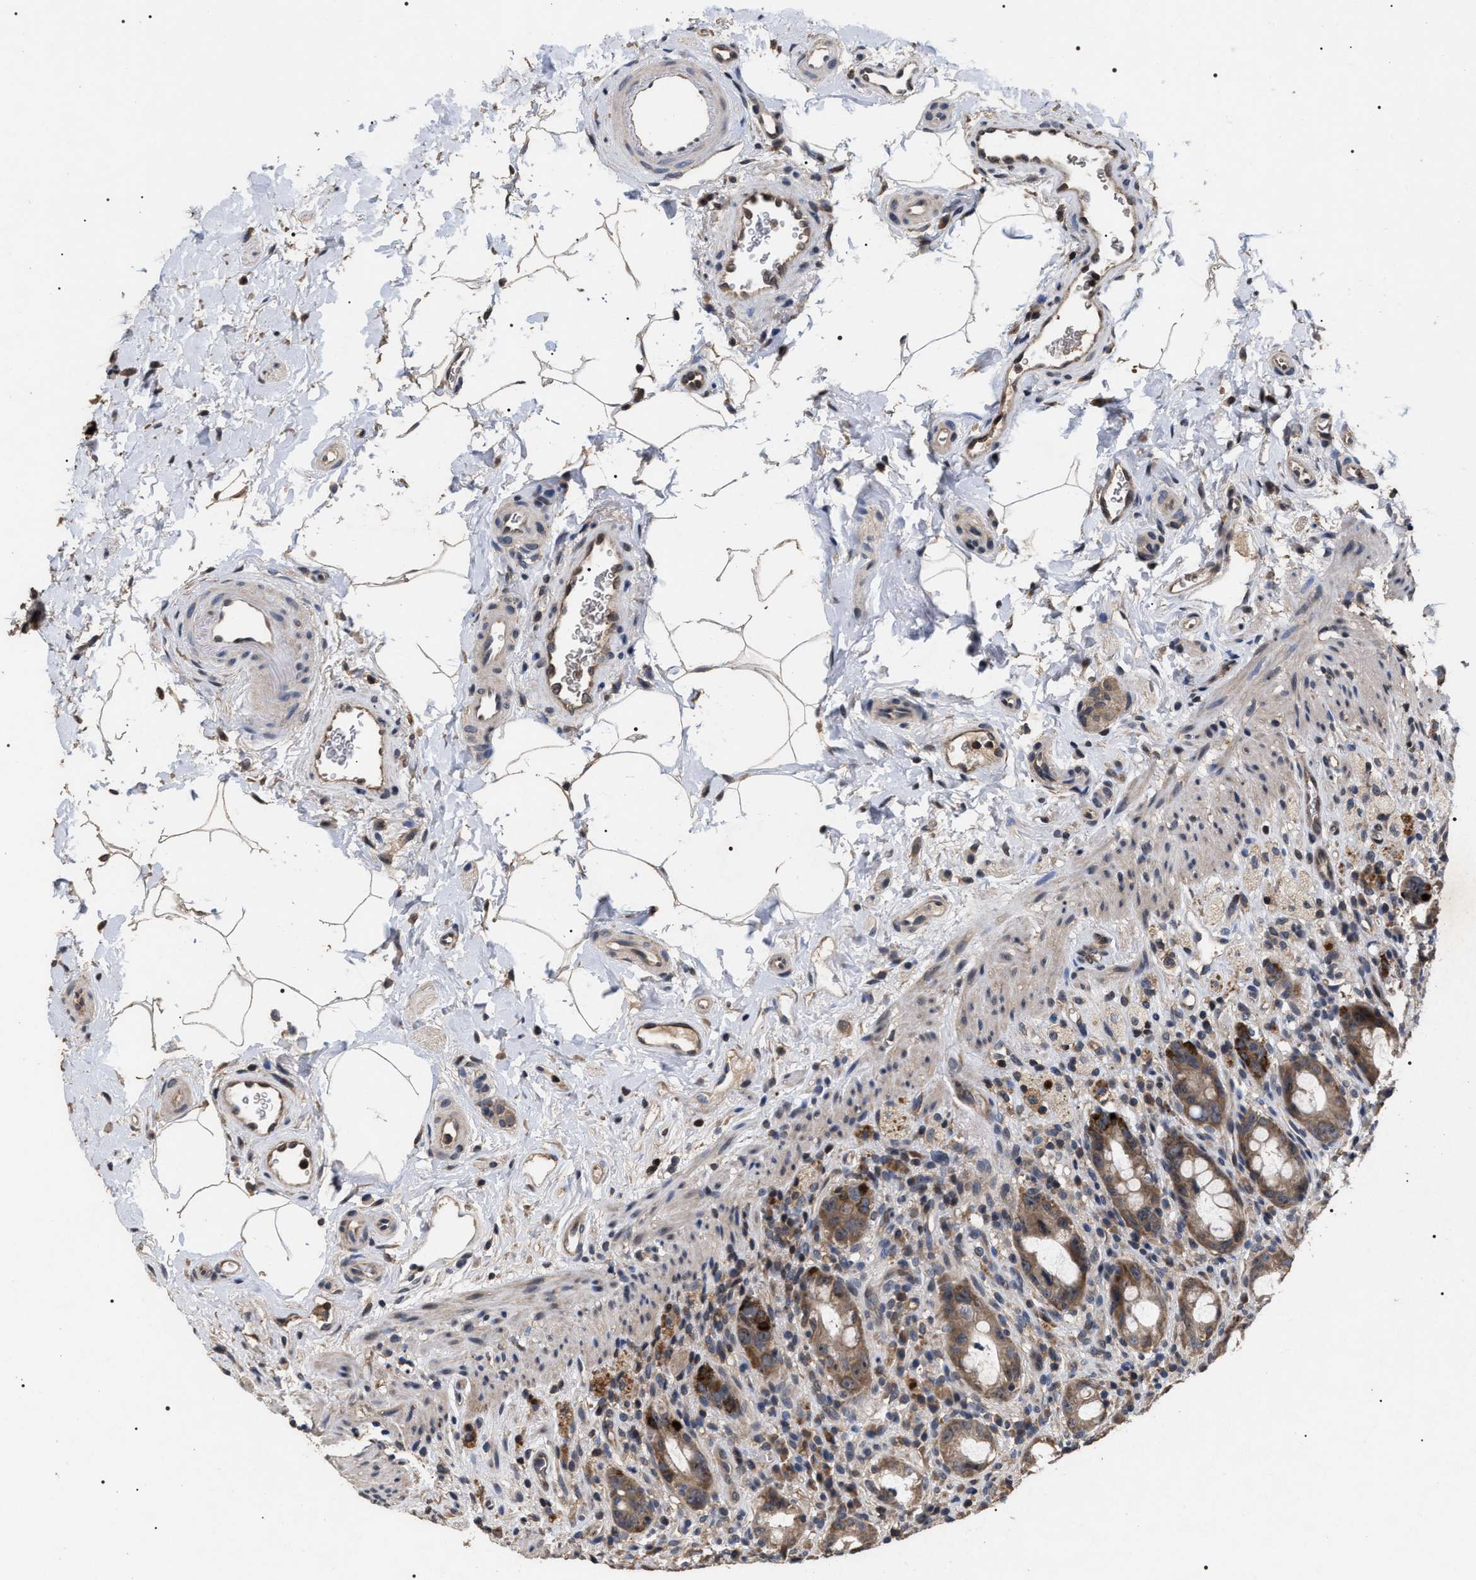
{"staining": {"intensity": "moderate", "quantity": "25%-75%", "location": "cytoplasmic/membranous"}, "tissue": "rectum", "cell_type": "Glandular cells", "image_type": "normal", "snomed": [{"axis": "morphology", "description": "Normal tissue, NOS"}, {"axis": "topography", "description": "Rectum"}], "caption": "Rectum stained with a brown dye reveals moderate cytoplasmic/membranous positive positivity in about 25%-75% of glandular cells.", "gene": "UPF3A", "patient": {"sex": "male", "age": 44}}